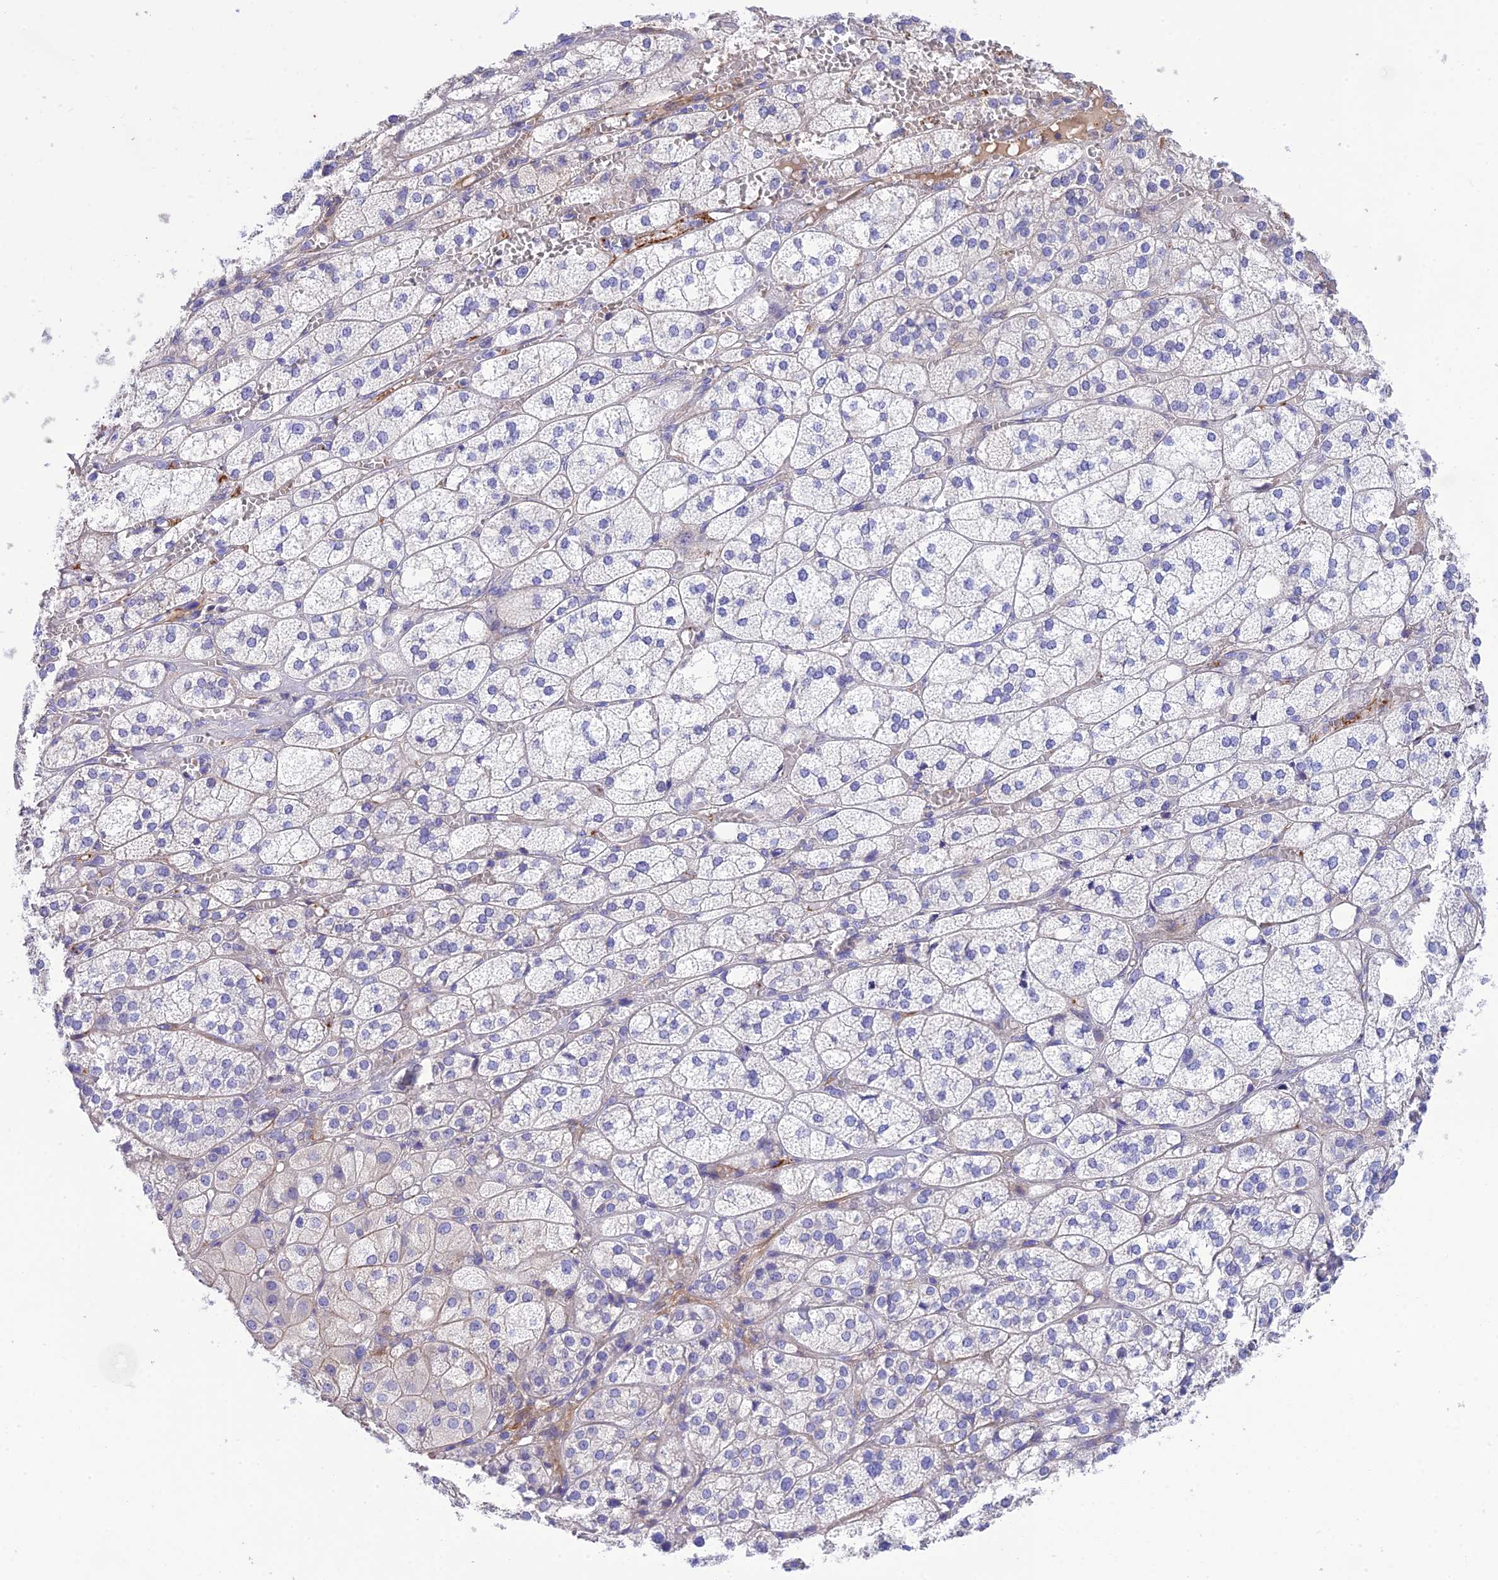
{"staining": {"intensity": "negative", "quantity": "none", "location": "none"}, "tissue": "adrenal gland", "cell_type": "Glandular cells", "image_type": "normal", "snomed": [{"axis": "morphology", "description": "Normal tissue, NOS"}, {"axis": "topography", "description": "Adrenal gland"}], "caption": "Immunohistochemical staining of unremarkable human adrenal gland reveals no significant expression in glandular cells. (DAB IHC, high magnification).", "gene": "FRA10AC1", "patient": {"sex": "female", "age": 61}}